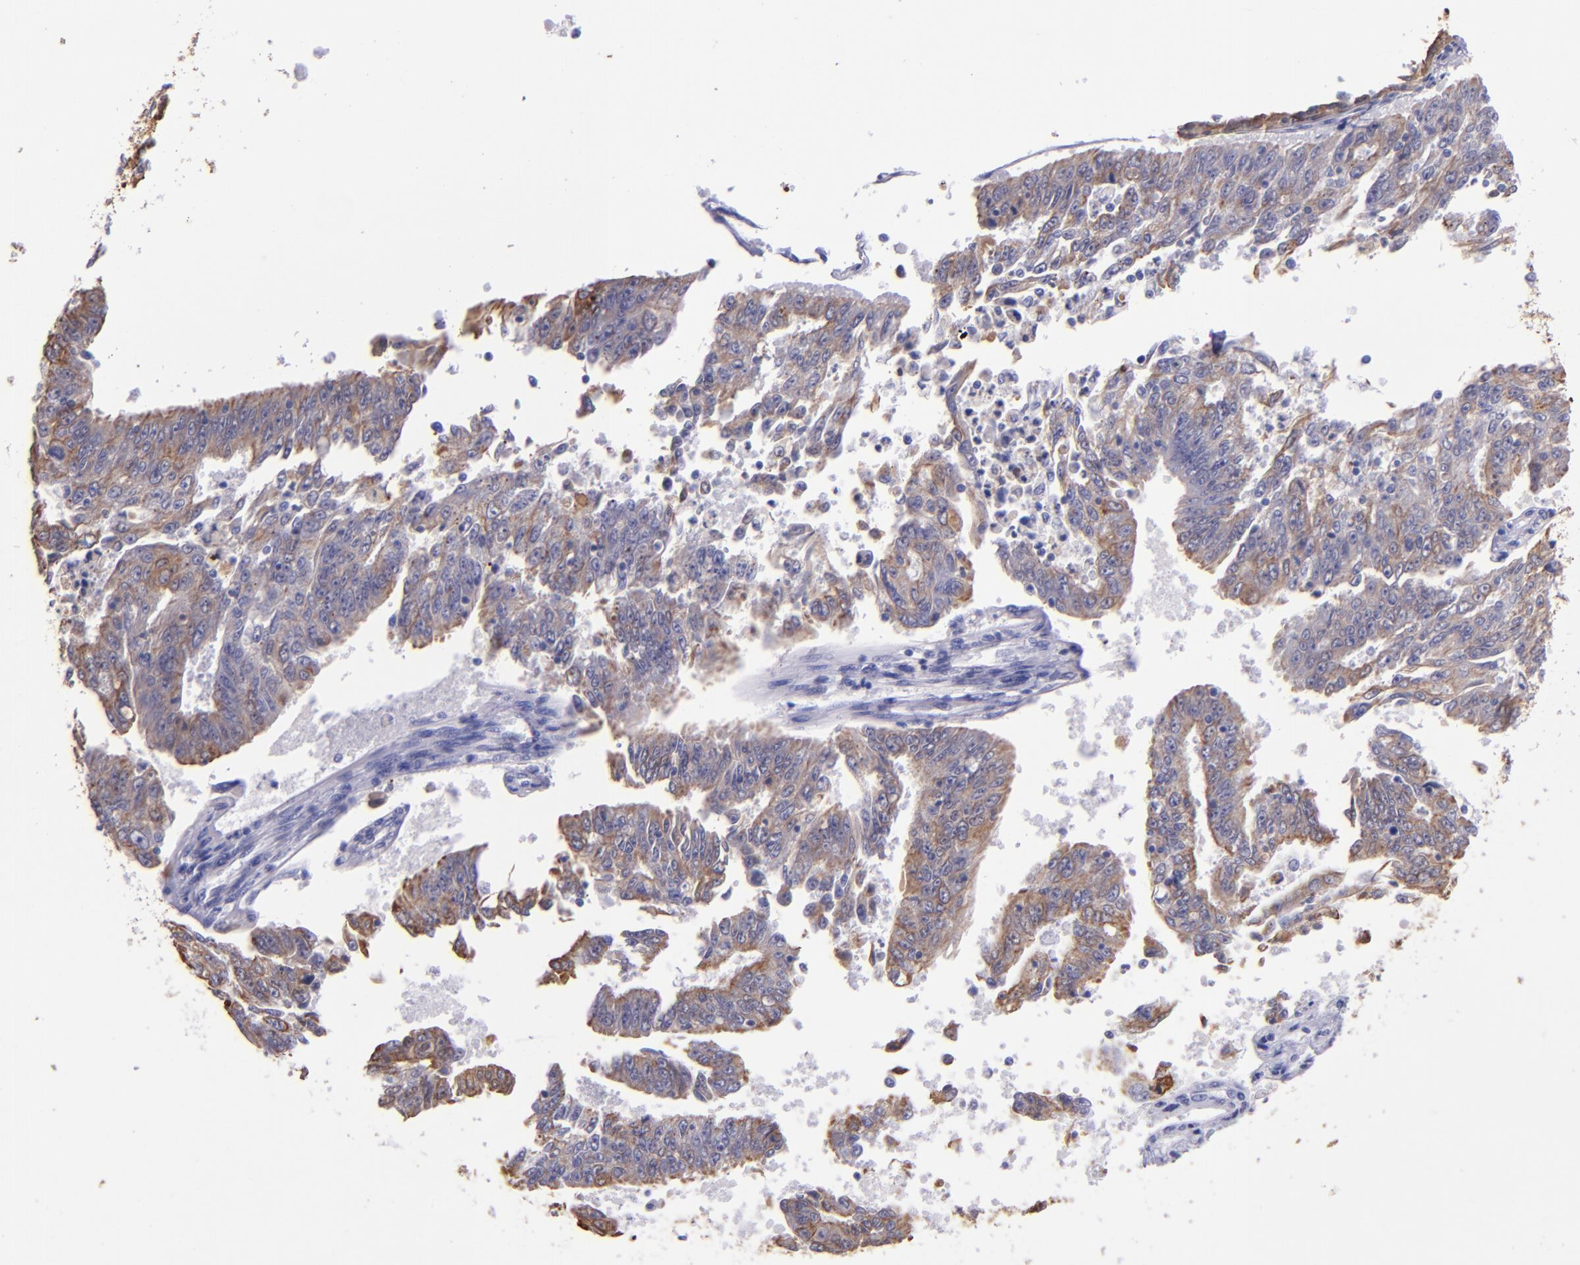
{"staining": {"intensity": "moderate", "quantity": ">75%", "location": "cytoplasmic/membranous"}, "tissue": "endometrial cancer", "cell_type": "Tumor cells", "image_type": "cancer", "snomed": [{"axis": "morphology", "description": "Adenocarcinoma, NOS"}, {"axis": "topography", "description": "Endometrium"}], "caption": "A high-resolution image shows immunohistochemistry (IHC) staining of endometrial adenocarcinoma, which exhibits moderate cytoplasmic/membranous positivity in about >75% of tumor cells.", "gene": "KRT4", "patient": {"sex": "female", "age": 42}}